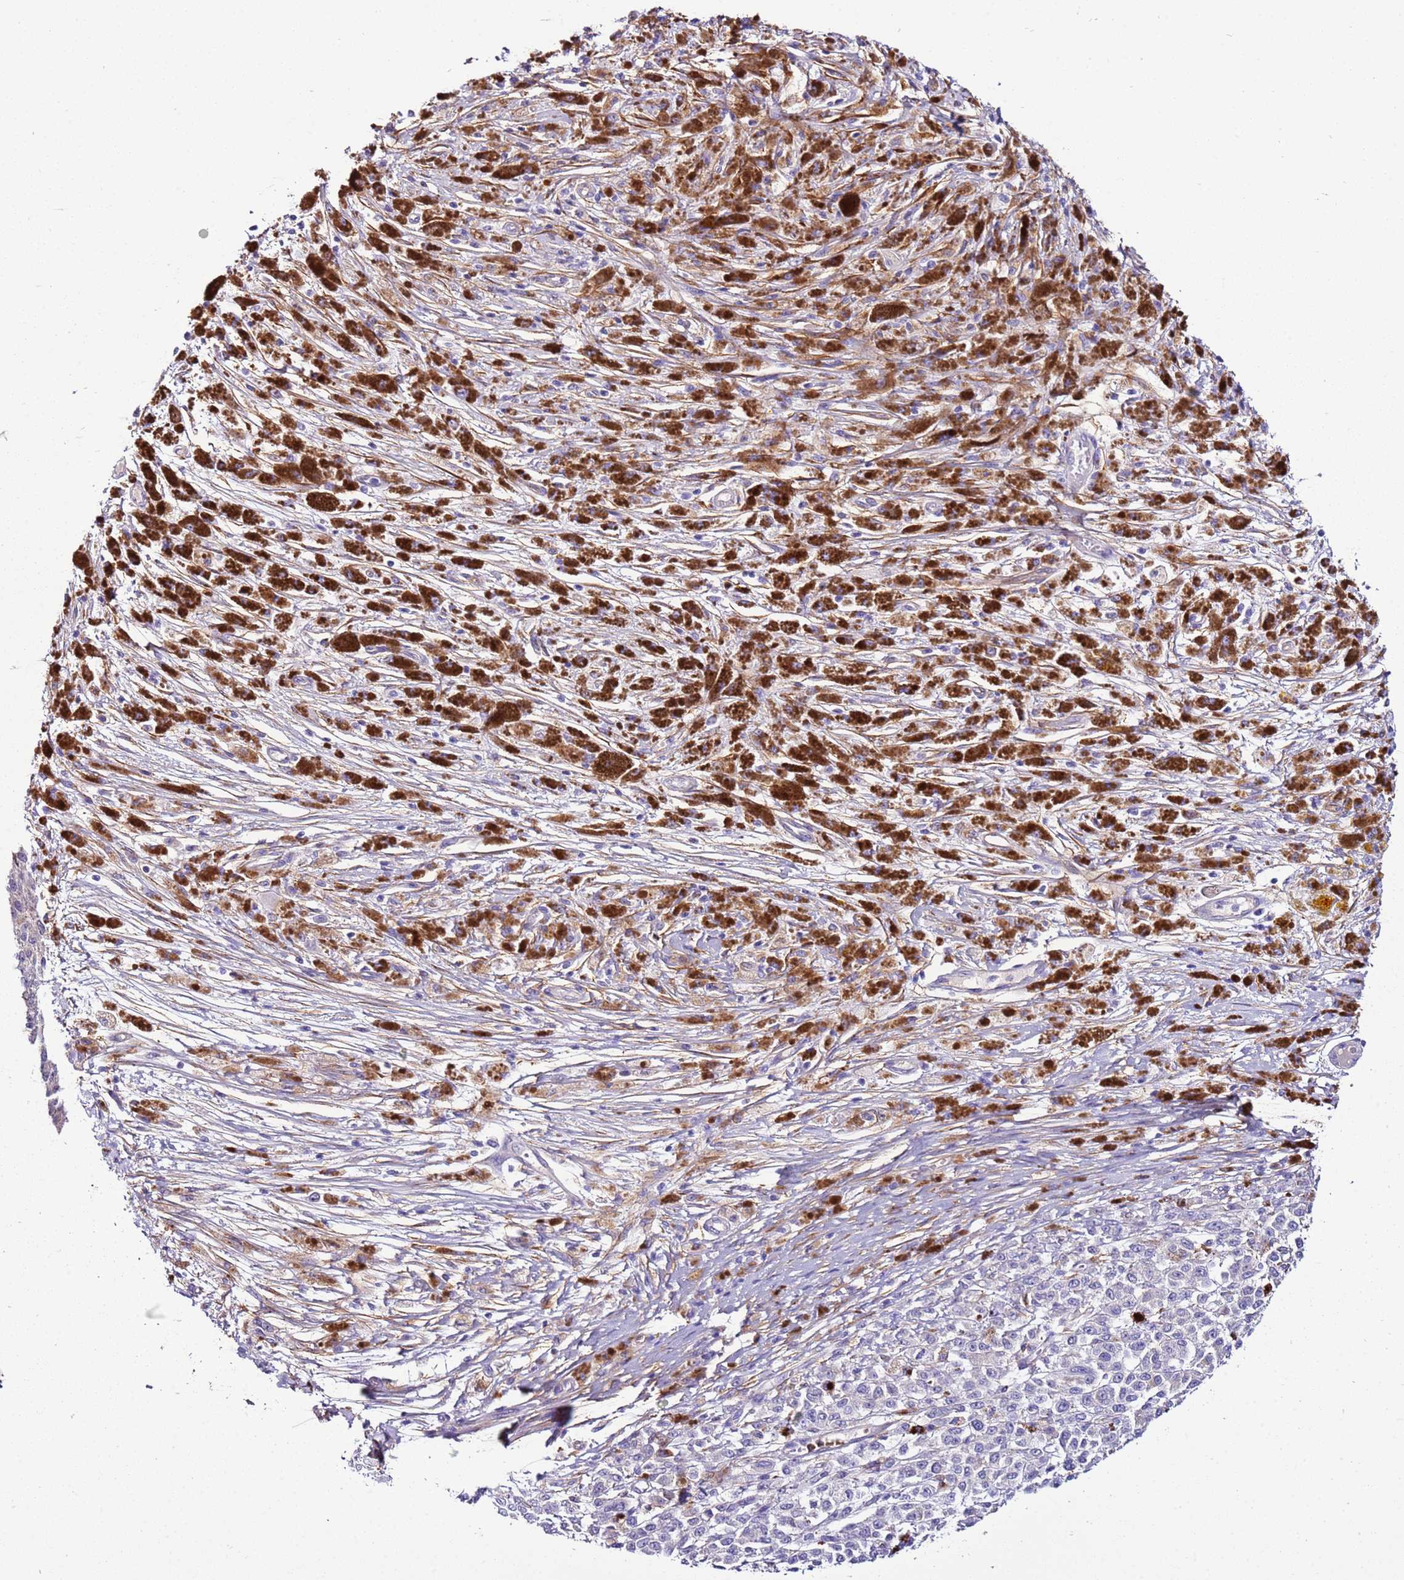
{"staining": {"intensity": "negative", "quantity": "none", "location": "none"}, "tissue": "melanoma", "cell_type": "Tumor cells", "image_type": "cancer", "snomed": [{"axis": "morphology", "description": "Malignant melanoma, NOS"}, {"axis": "topography", "description": "Skin"}], "caption": "Tumor cells show no significant positivity in malignant melanoma.", "gene": "FAM174C", "patient": {"sex": "female", "age": 52}}